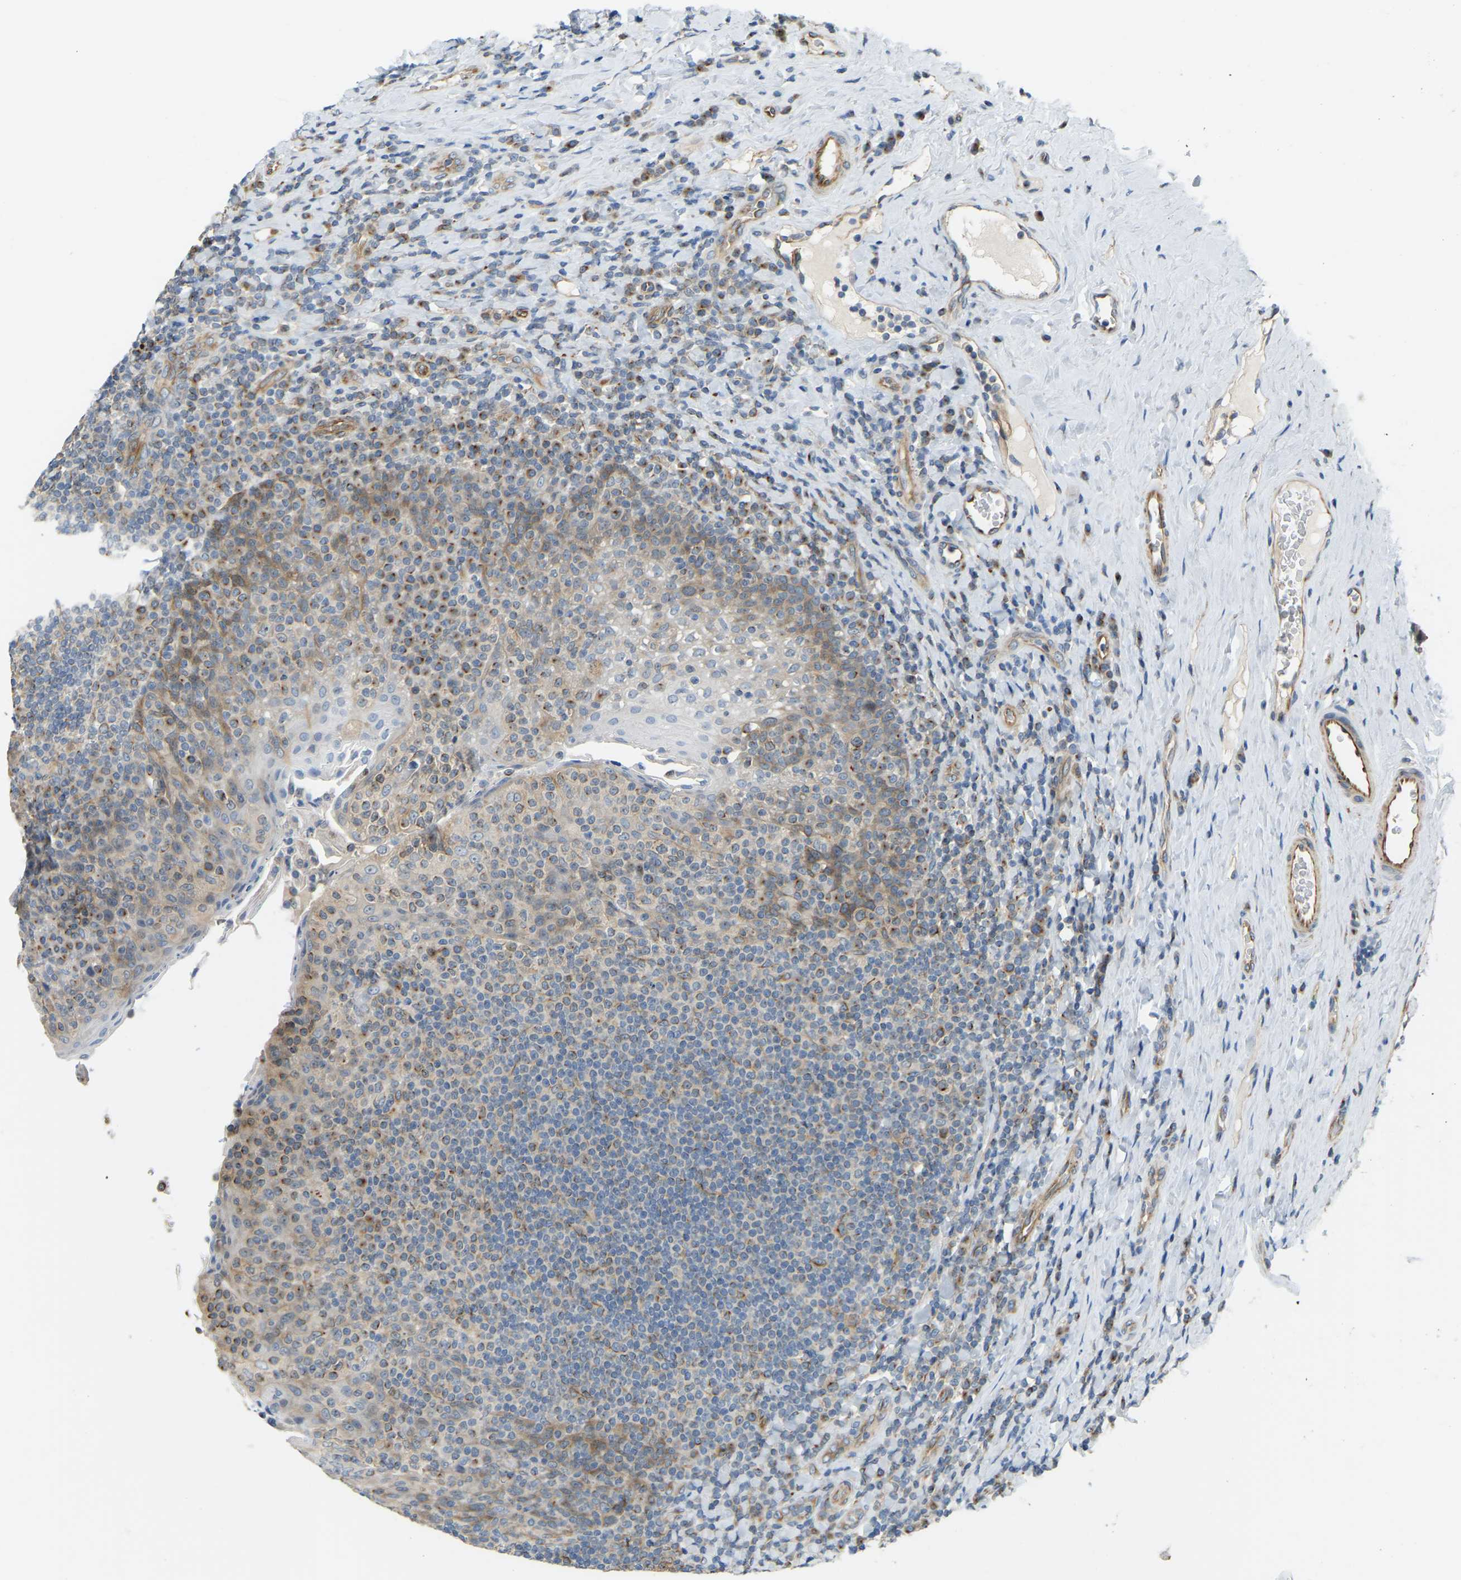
{"staining": {"intensity": "moderate", "quantity": "<25%", "location": "cytoplasmic/membranous"}, "tissue": "tonsil", "cell_type": "Germinal center cells", "image_type": "normal", "snomed": [{"axis": "morphology", "description": "Normal tissue, NOS"}, {"axis": "topography", "description": "Tonsil"}], "caption": "Moderate cytoplasmic/membranous expression is present in about <25% of germinal center cells in benign tonsil.", "gene": "NME8", "patient": {"sex": "male", "age": 17}}